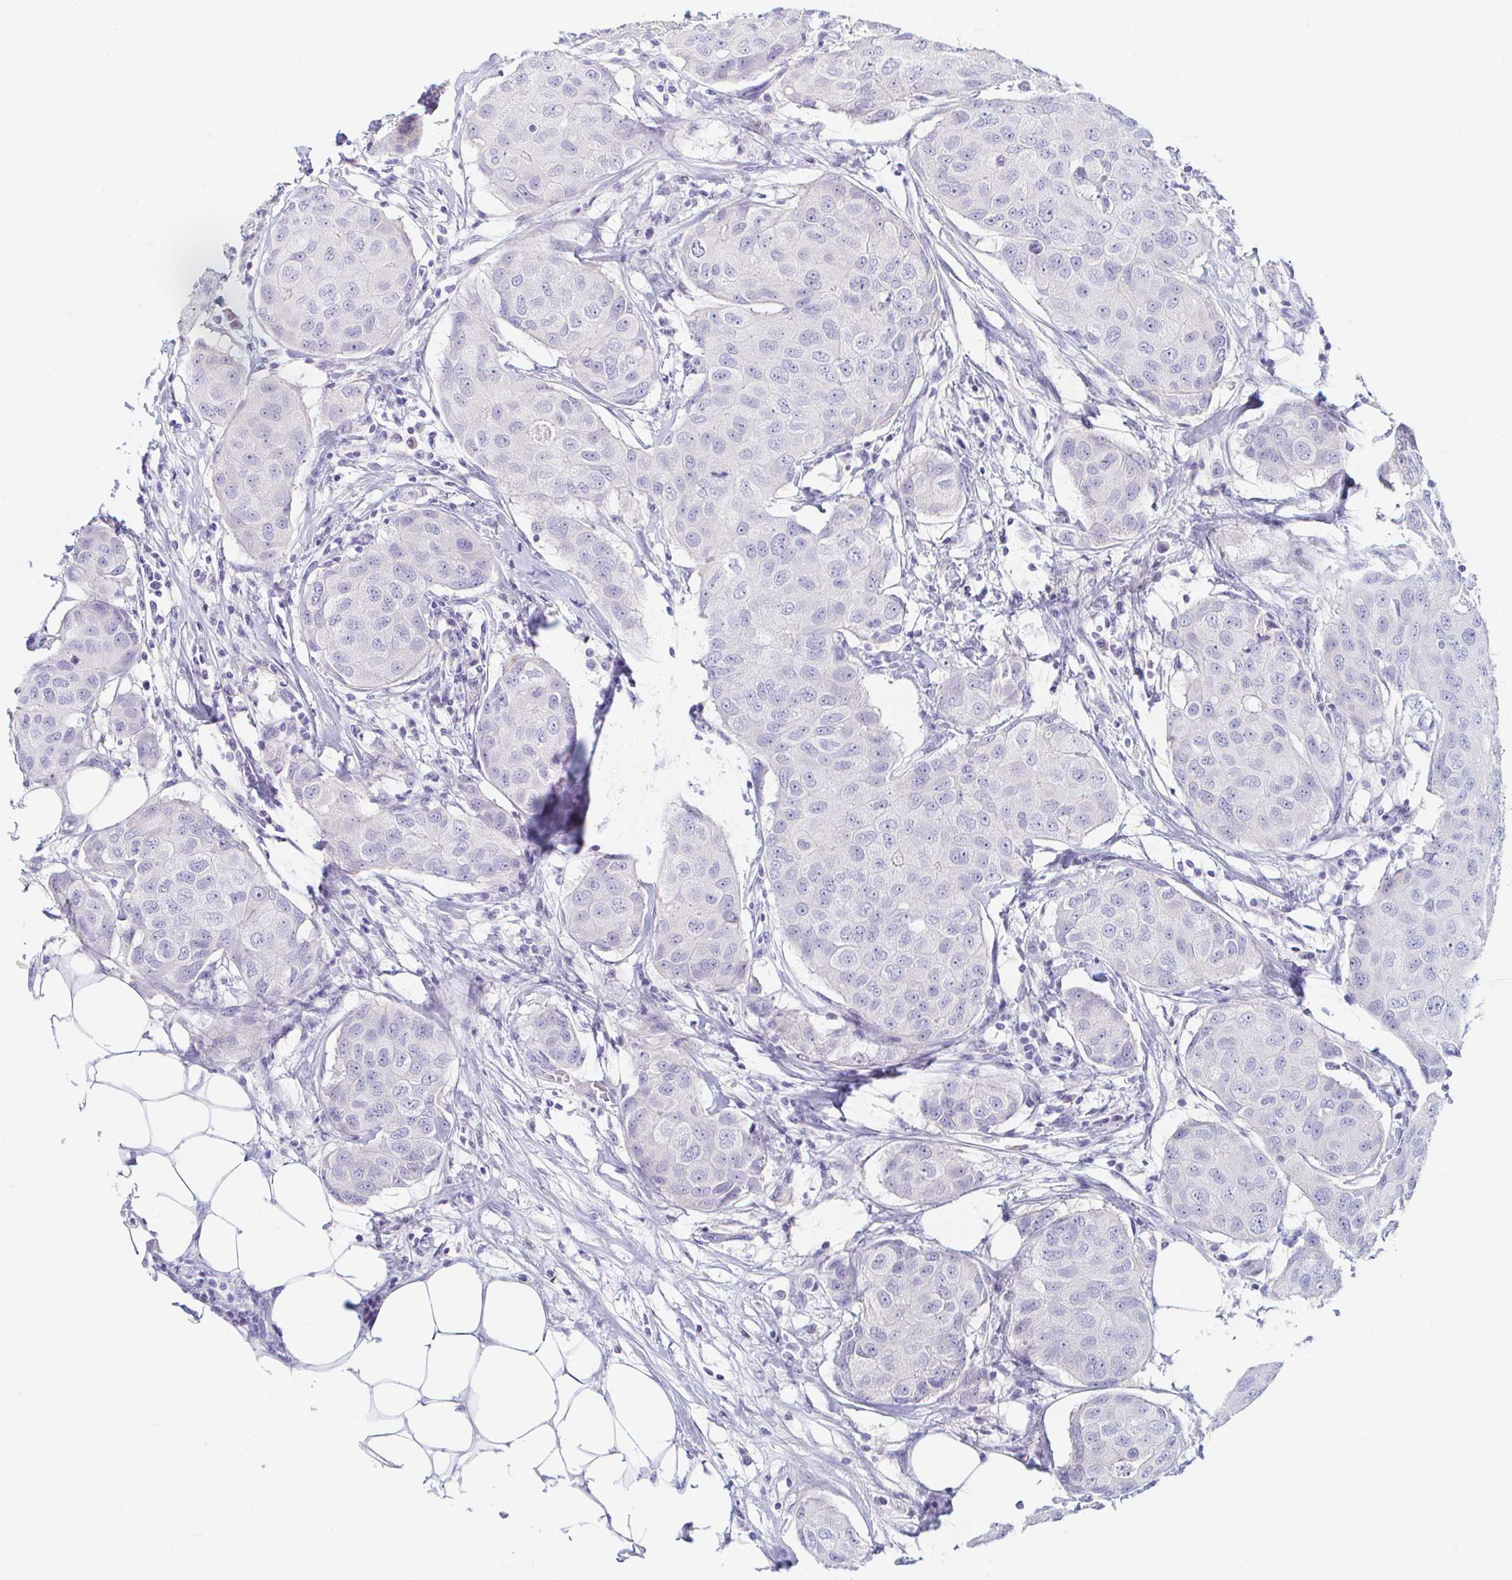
{"staining": {"intensity": "negative", "quantity": "none", "location": "none"}, "tissue": "breast cancer", "cell_type": "Tumor cells", "image_type": "cancer", "snomed": [{"axis": "morphology", "description": "Duct carcinoma"}, {"axis": "topography", "description": "Breast"}, {"axis": "topography", "description": "Lymph node"}], "caption": "An immunohistochemistry micrograph of breast intraductal carcinoma is shown. There is no staining in tumor cells of breast intraductal carcinoma.", "gene": "TEX44", "patient": {"sex": "female", "age": 80}}